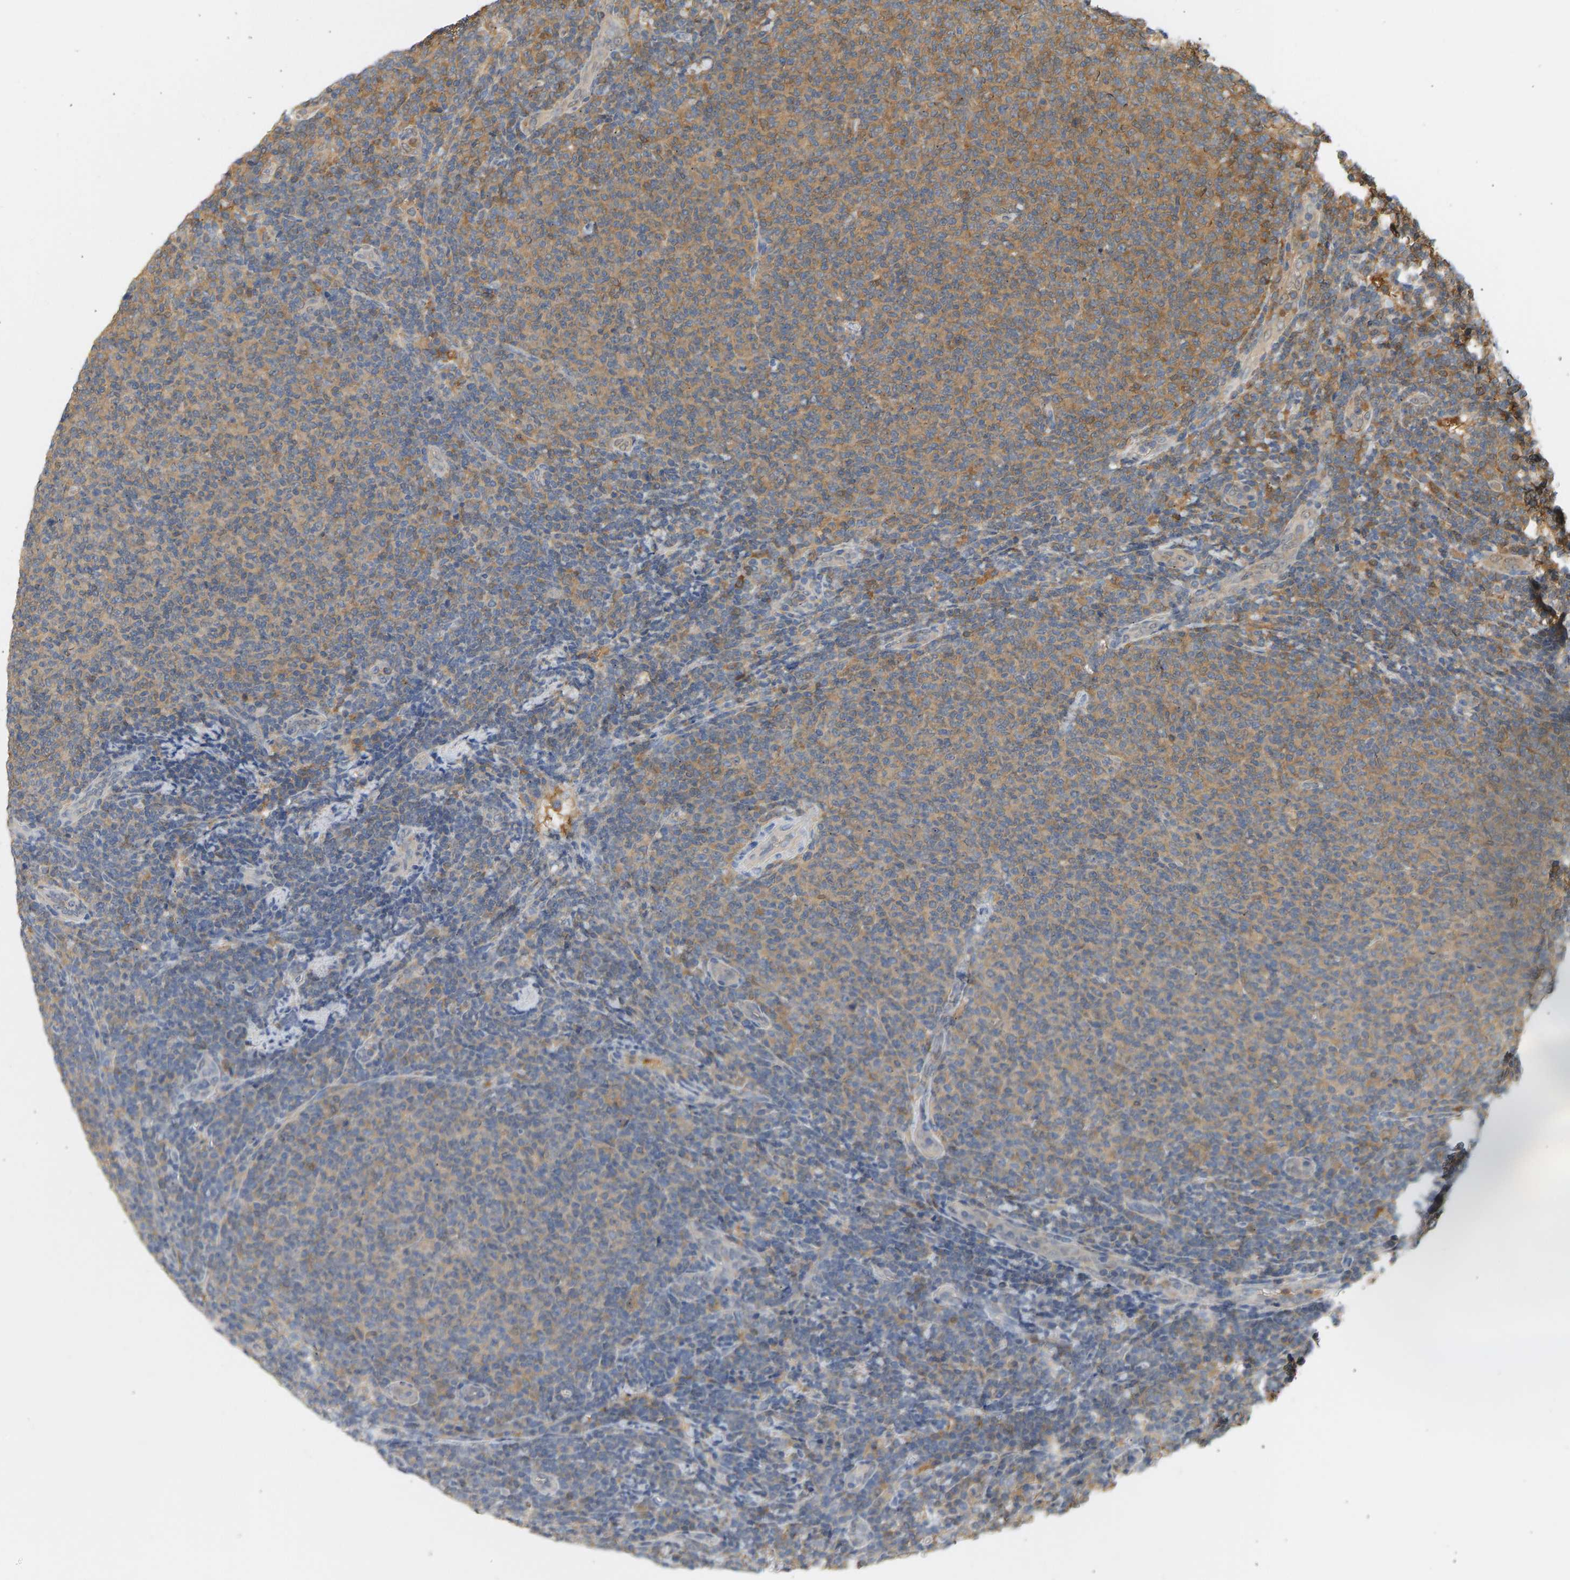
{"staining": {"intensity": "moderate", "quantity": ">75%", "location": "cytoplasmic/membranous"}, "tissue": "lymphoma", "cell_type": "Tumor cells", "image_type": "cancer", "snomed": [{"axis": "morphology", "description": "Malignant lymphoma, non-Hodgkin's type, Low grade"}, {"axis": "topography", "description": "Lymph node"}], "caption": "This is an image of IHC staining of lymphoma, which shows moderate positivity in the cytoplasmic/membranous of tumor cells.", "gene": "ENO1", "patient": {"sex": "male", "age": 66}}